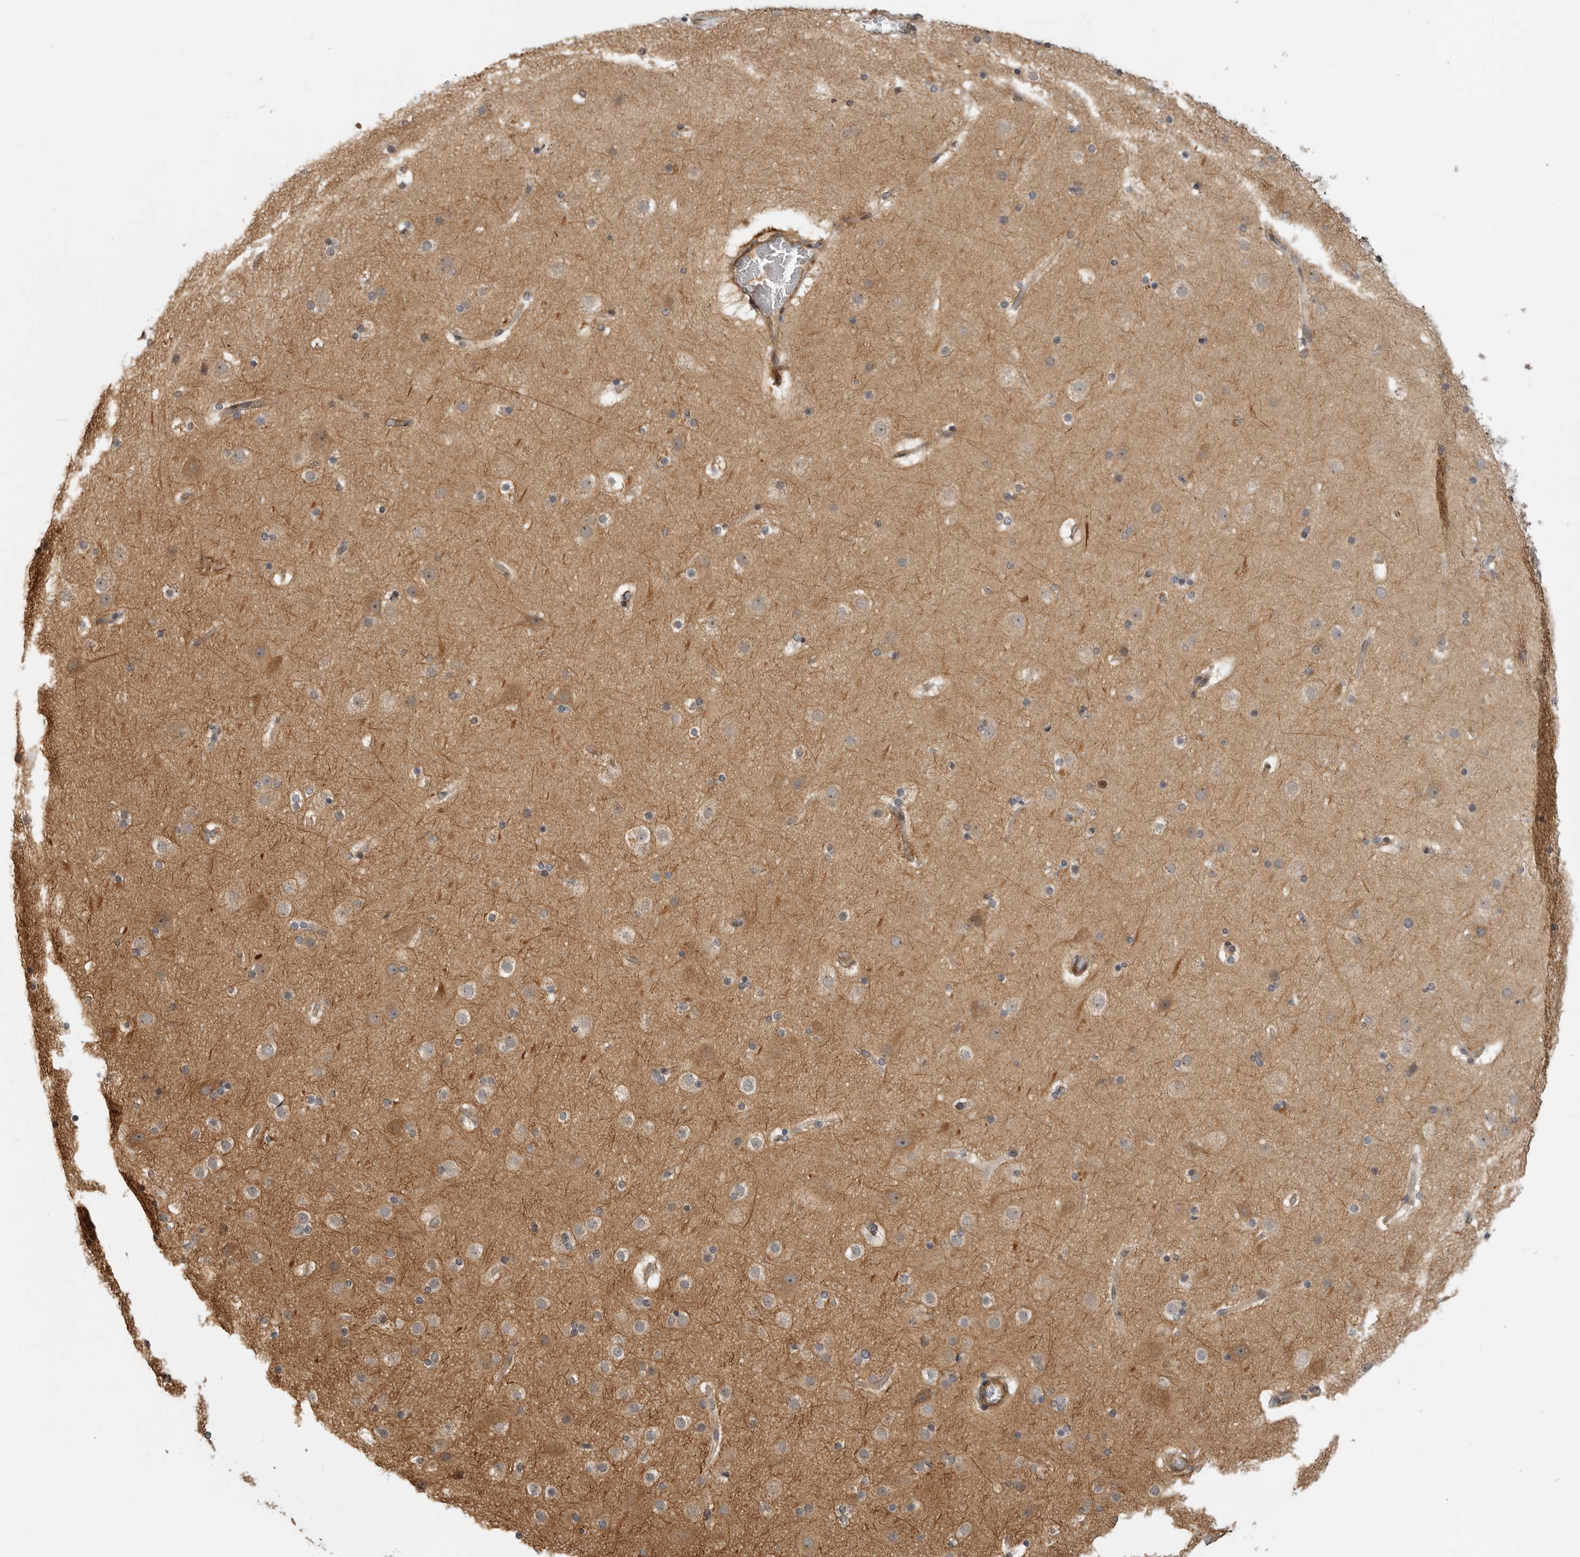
{"staining": {"intensity": "moderate", "quantity": ">75%", "location": "cytoplasmic/membranous"}, "tissue": "cerebral cortex", "cell_type": "Endothelial cells", "image_type": "normal", "snomed": [{"axis": "morphology", "description": "Normal tissue, NOS"}, {"axis": "topography", "description": "Cerebral cortex"}], "caption": "Protein expression analysis of unremarkable cerebral cortex displays moderate cytoplasmic/membranous positivity in approximately >75% of endothelial cells. The staining was performed using DAB (3,3'-diaminobenzidine) to visualize the protein expression in brown, while the nuclei were stained in blue with hematoxylin (Magnification: 20x).", "gene": "CUEDC1", "patient": {"sex": "male", "age": 57}}